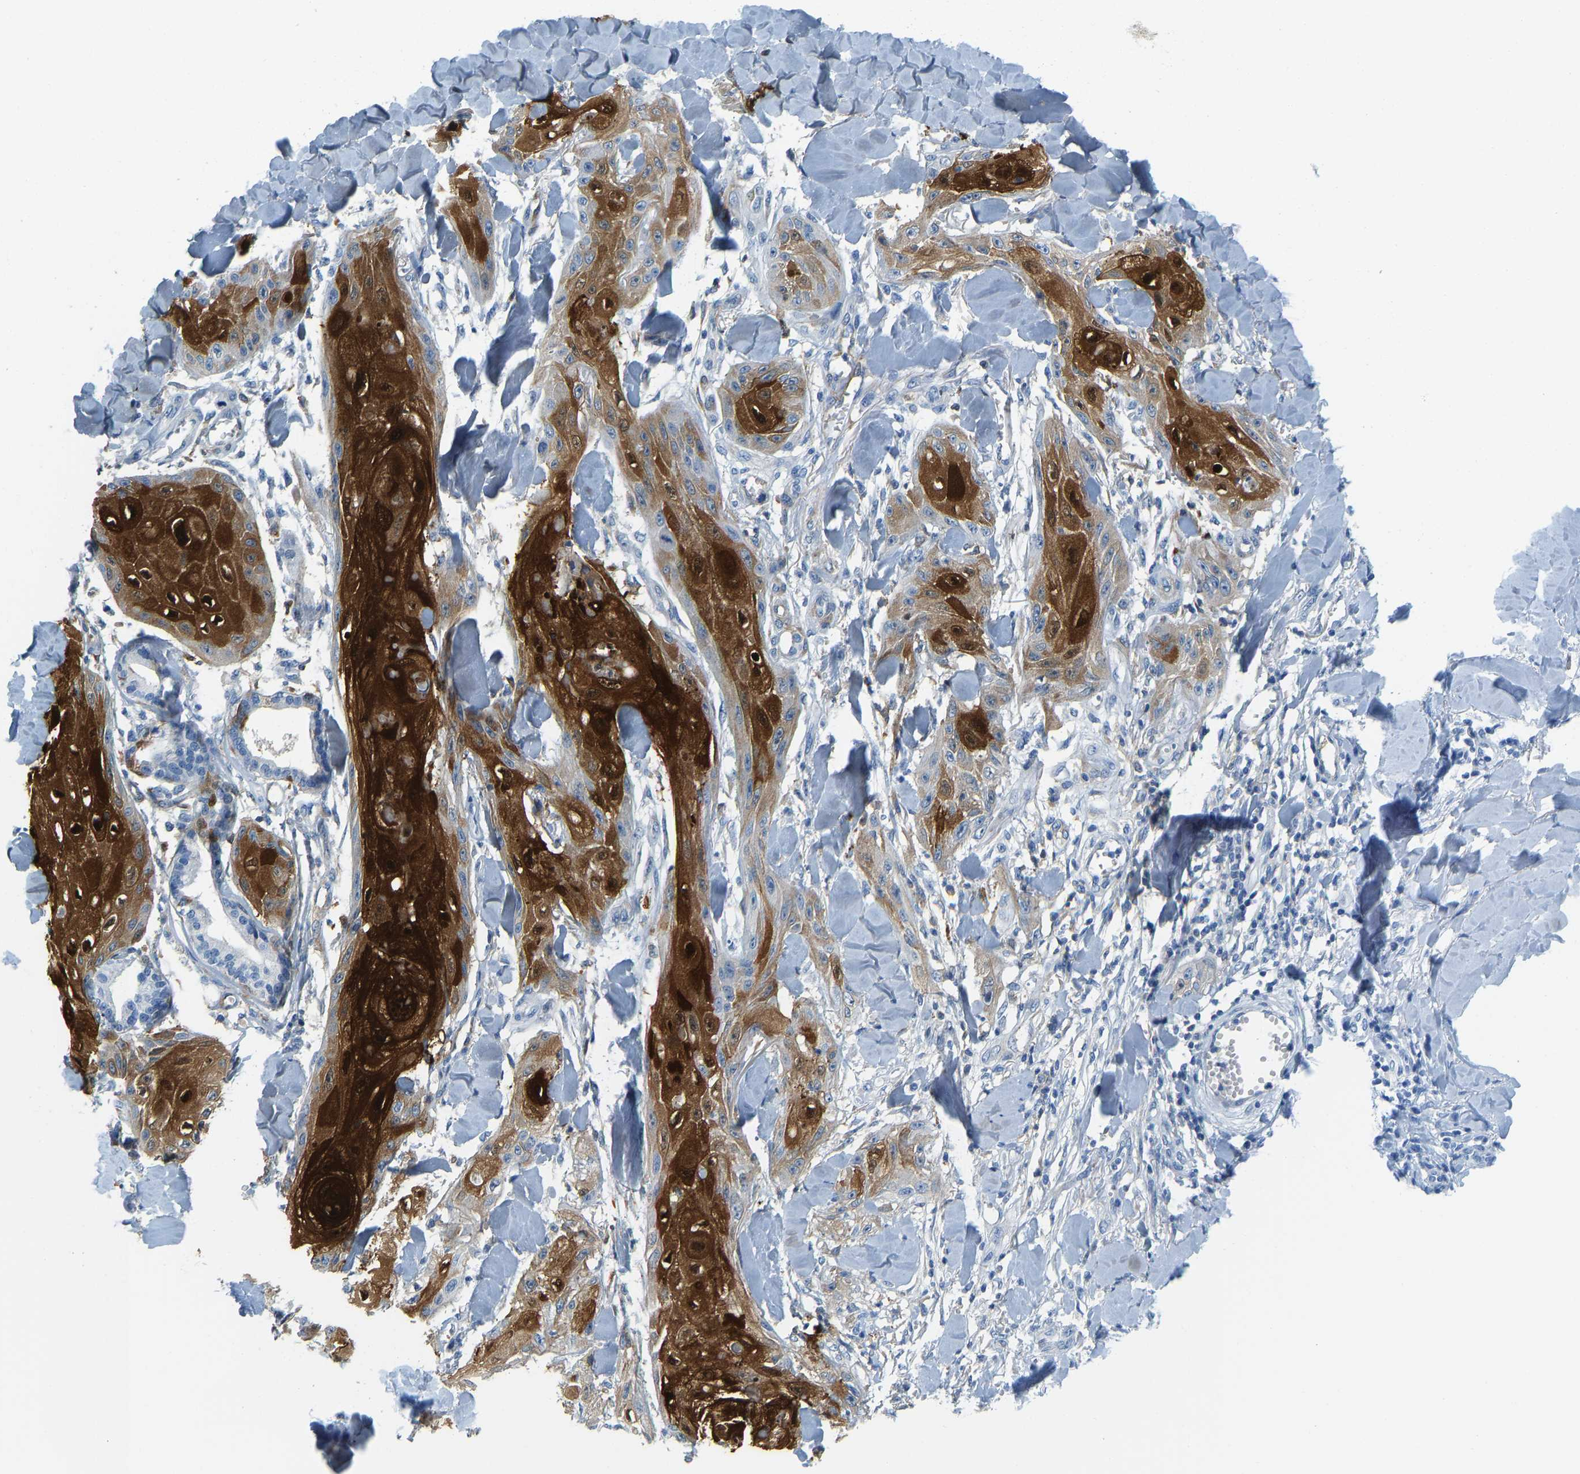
{"staining": {"intensity": "strong", "quantity": ">75%", "location": "cytoplasmic/membranous"}, "tissue": "skin cancer", "cell_type": "Tumor cells", "image_type": "cancer", "snomed": [{"axis": "morphology", "description": "Squamous cell carcinoma, NOS"}, {"axis": "topography", "description": "Skin"}], "caption": "Immunohistochemistry (IHC) image of human squamous cell carcinoma (skin) stained for a protein (brown), which demonstrates high levels of strong cytoplasmic/membranous positivity in approximately >75% of tumor cells.", "gene": "SERPINB3", "patient": {"sex": "male", "age": 74}}